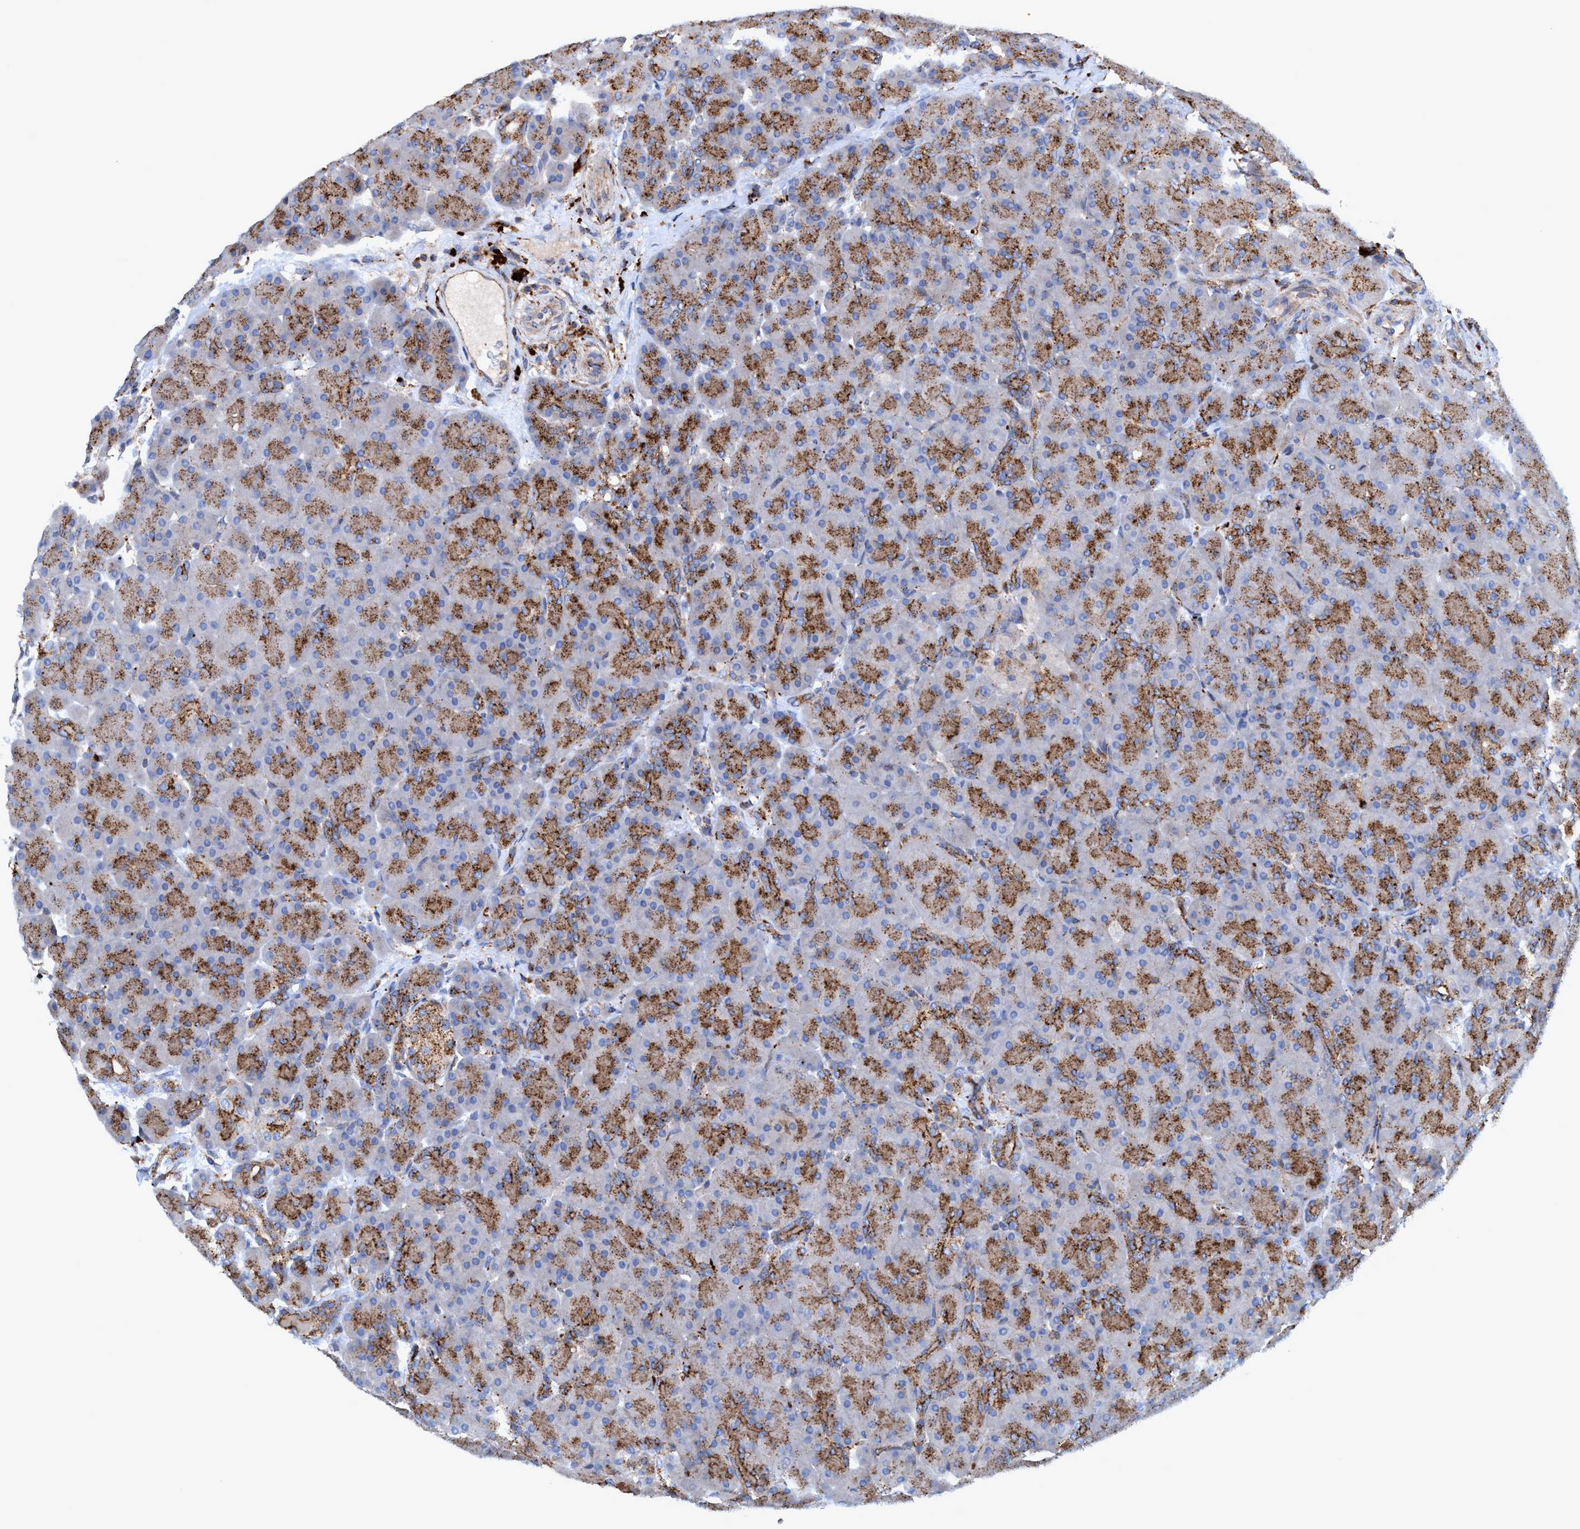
{"staining": {"intensity": "moderate", "quantity": ">75%", "location": "cytoplasmic/membranous"}, "tissue": "pancreas", "cell_type": "Exocrine glandular cells", "image_type": "normal", "snomed": [{"axis": "morphology", "description": "Normal tissue, NOS"}, {"axis": "topography", "description": "Pancreas"}], "caption": "DAB immunohistochemical staining of normal human pancreas displays moderate cytoplasmic/membranous protein staining in approximately >75% of exocrine glandular cells. (brown staining indicates protein expression, while blue staining denotes nuclei).", "gene": "TRIM65", "patient": {"sex": "male", "age": 66}}